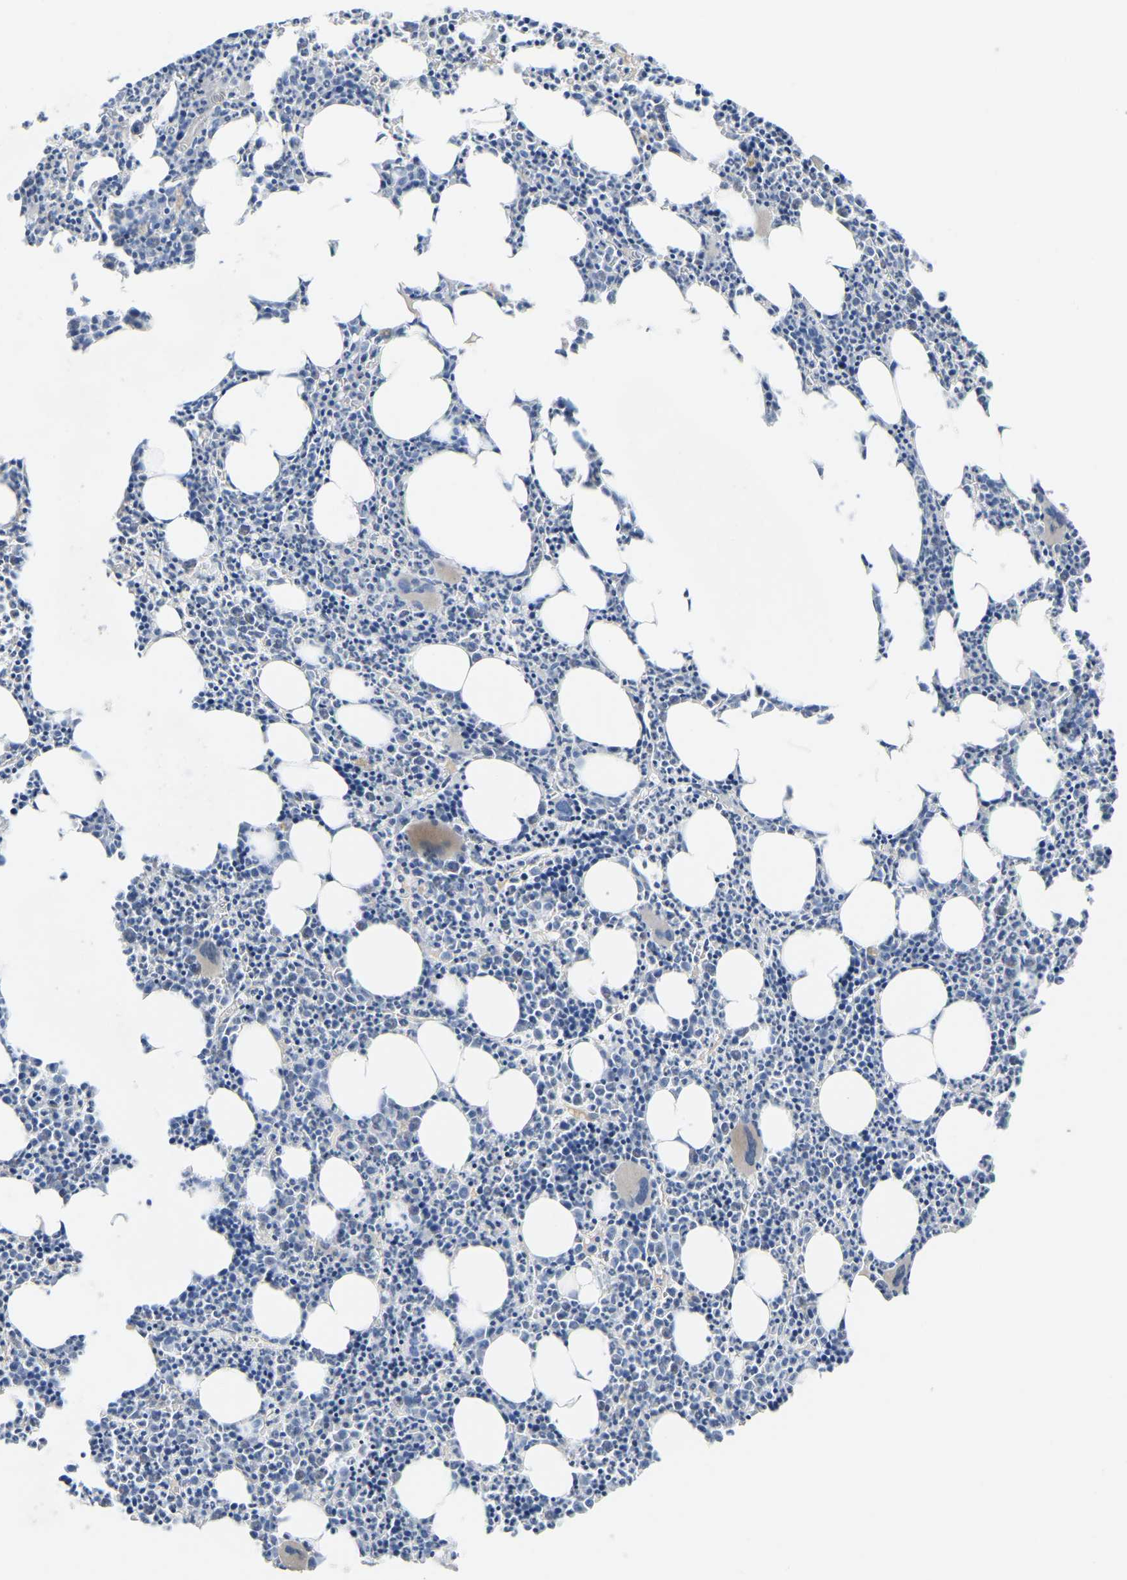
{"staining": {"intensity": "moderate", "quantity": "<25%", "location": "cytoplasmic/membranous"}, "tissue": "bone marrow", "cell_type": "Hematopoietic cells", "image_type": "normal", "snomed": [{"axis": "morphology", "description": "Normal tissue, NOS"}, {"axis": "morphology", "description": "Inflammation, NOS"}, {"axis": "topography", "description": "Bone marrow"}], "caption": "A low amount of moderate cytoplasmic/membranous positivity is seen in approximately <25% of hematopoietic cells in unremarkable bone marrow.", "gene": "HIGD2B", "patient": {"sex": "female", "age": 40}}